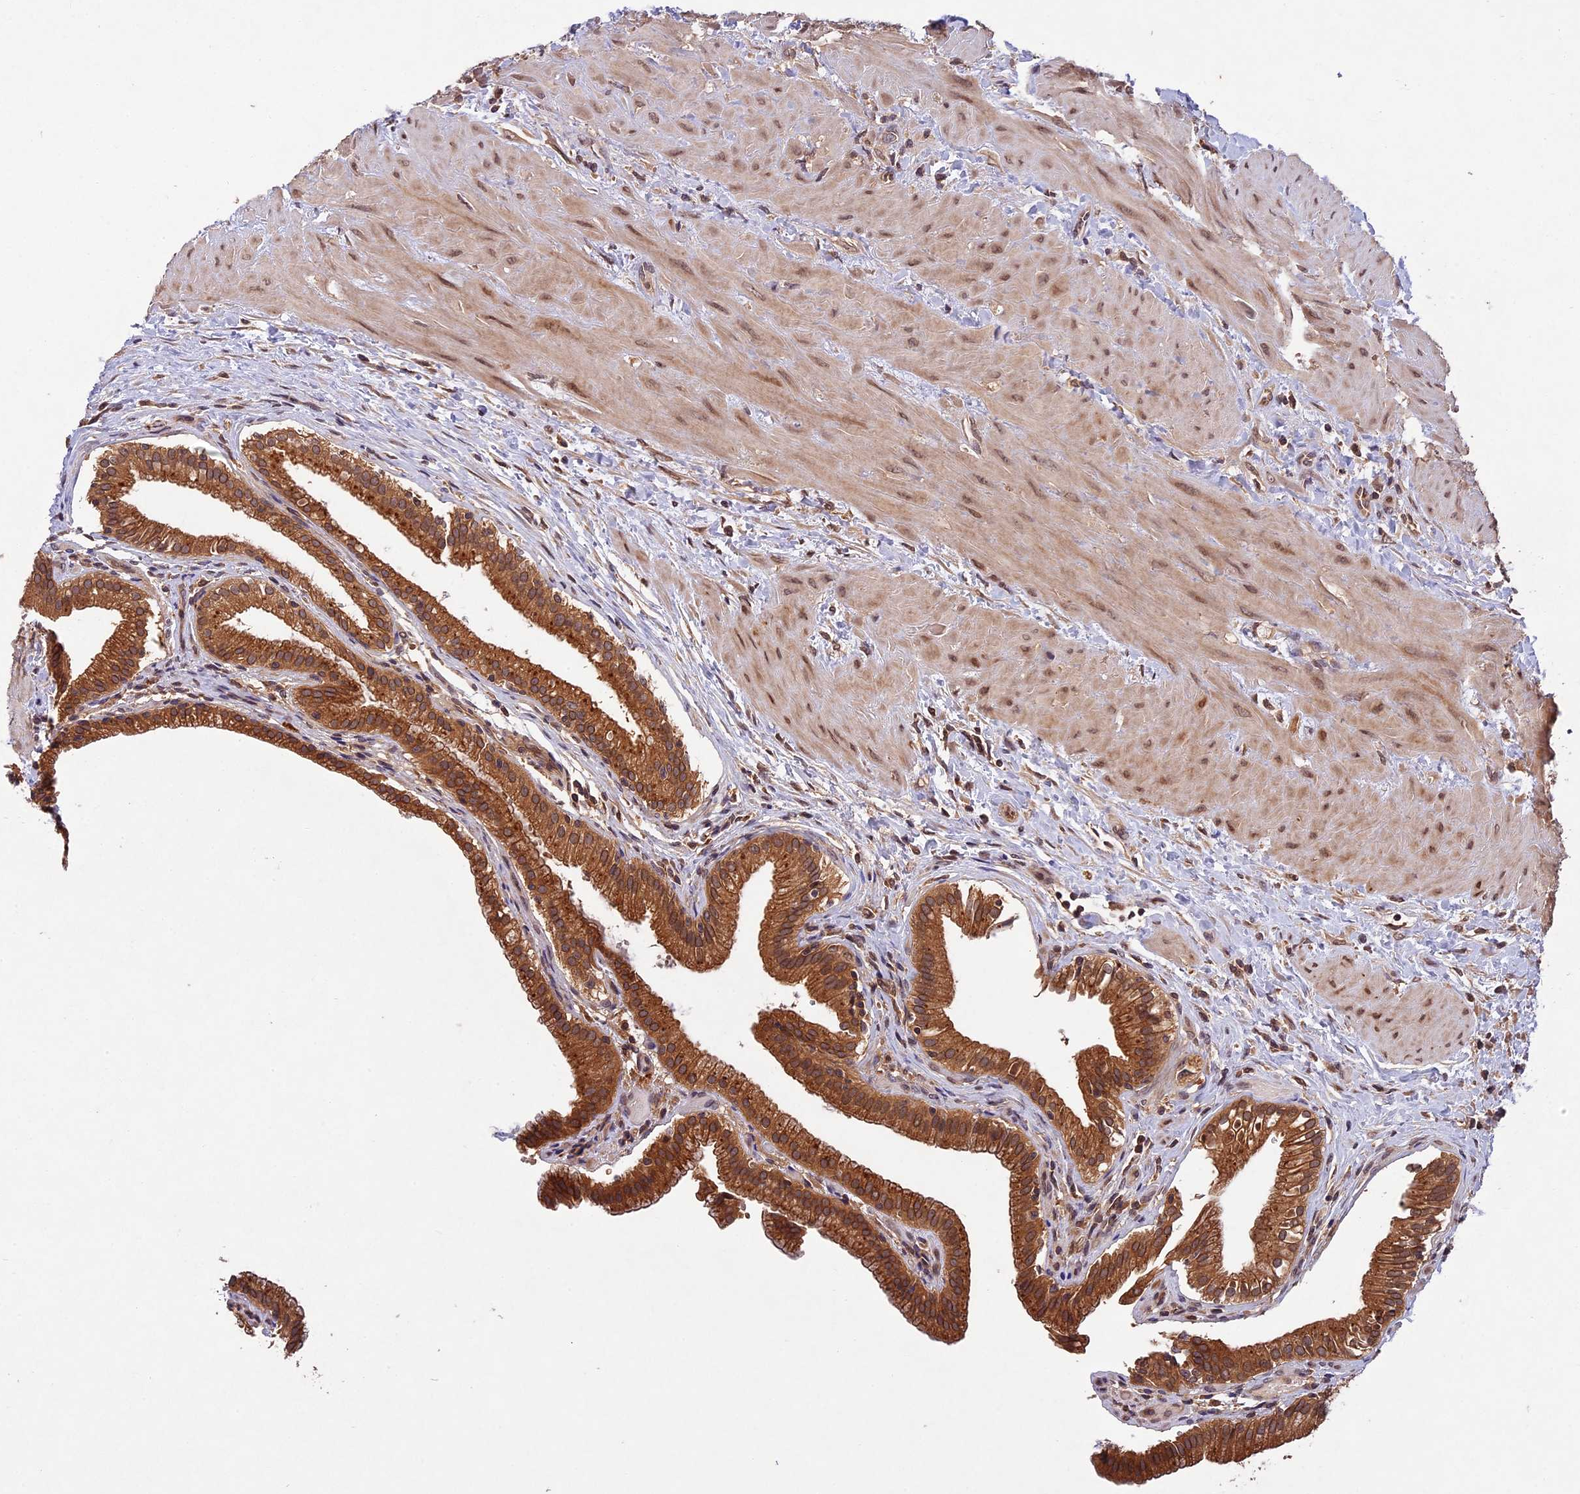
{"staining": {"intensity": "strong", "quantity": ">75%", "location": "cytoplasmic/membranous"}, "tissue": "gallbladder", "cell_type": "Glandular cells", "image_type": "normal", "snomed": [{"axis": "morphology", "description": "Normal tissue, NOS"}, {"axis": "topography", "description": "Gallbladder"}], "caption": "An immunohistochemistry micrograph of normal tissue is shown. Protein staining in brown labels strong cytoplasmic/membranous positivity in gallbladder within glandular cells.", "gene": "CHAC1", "patient": {"sex": "male", "age": 24}}